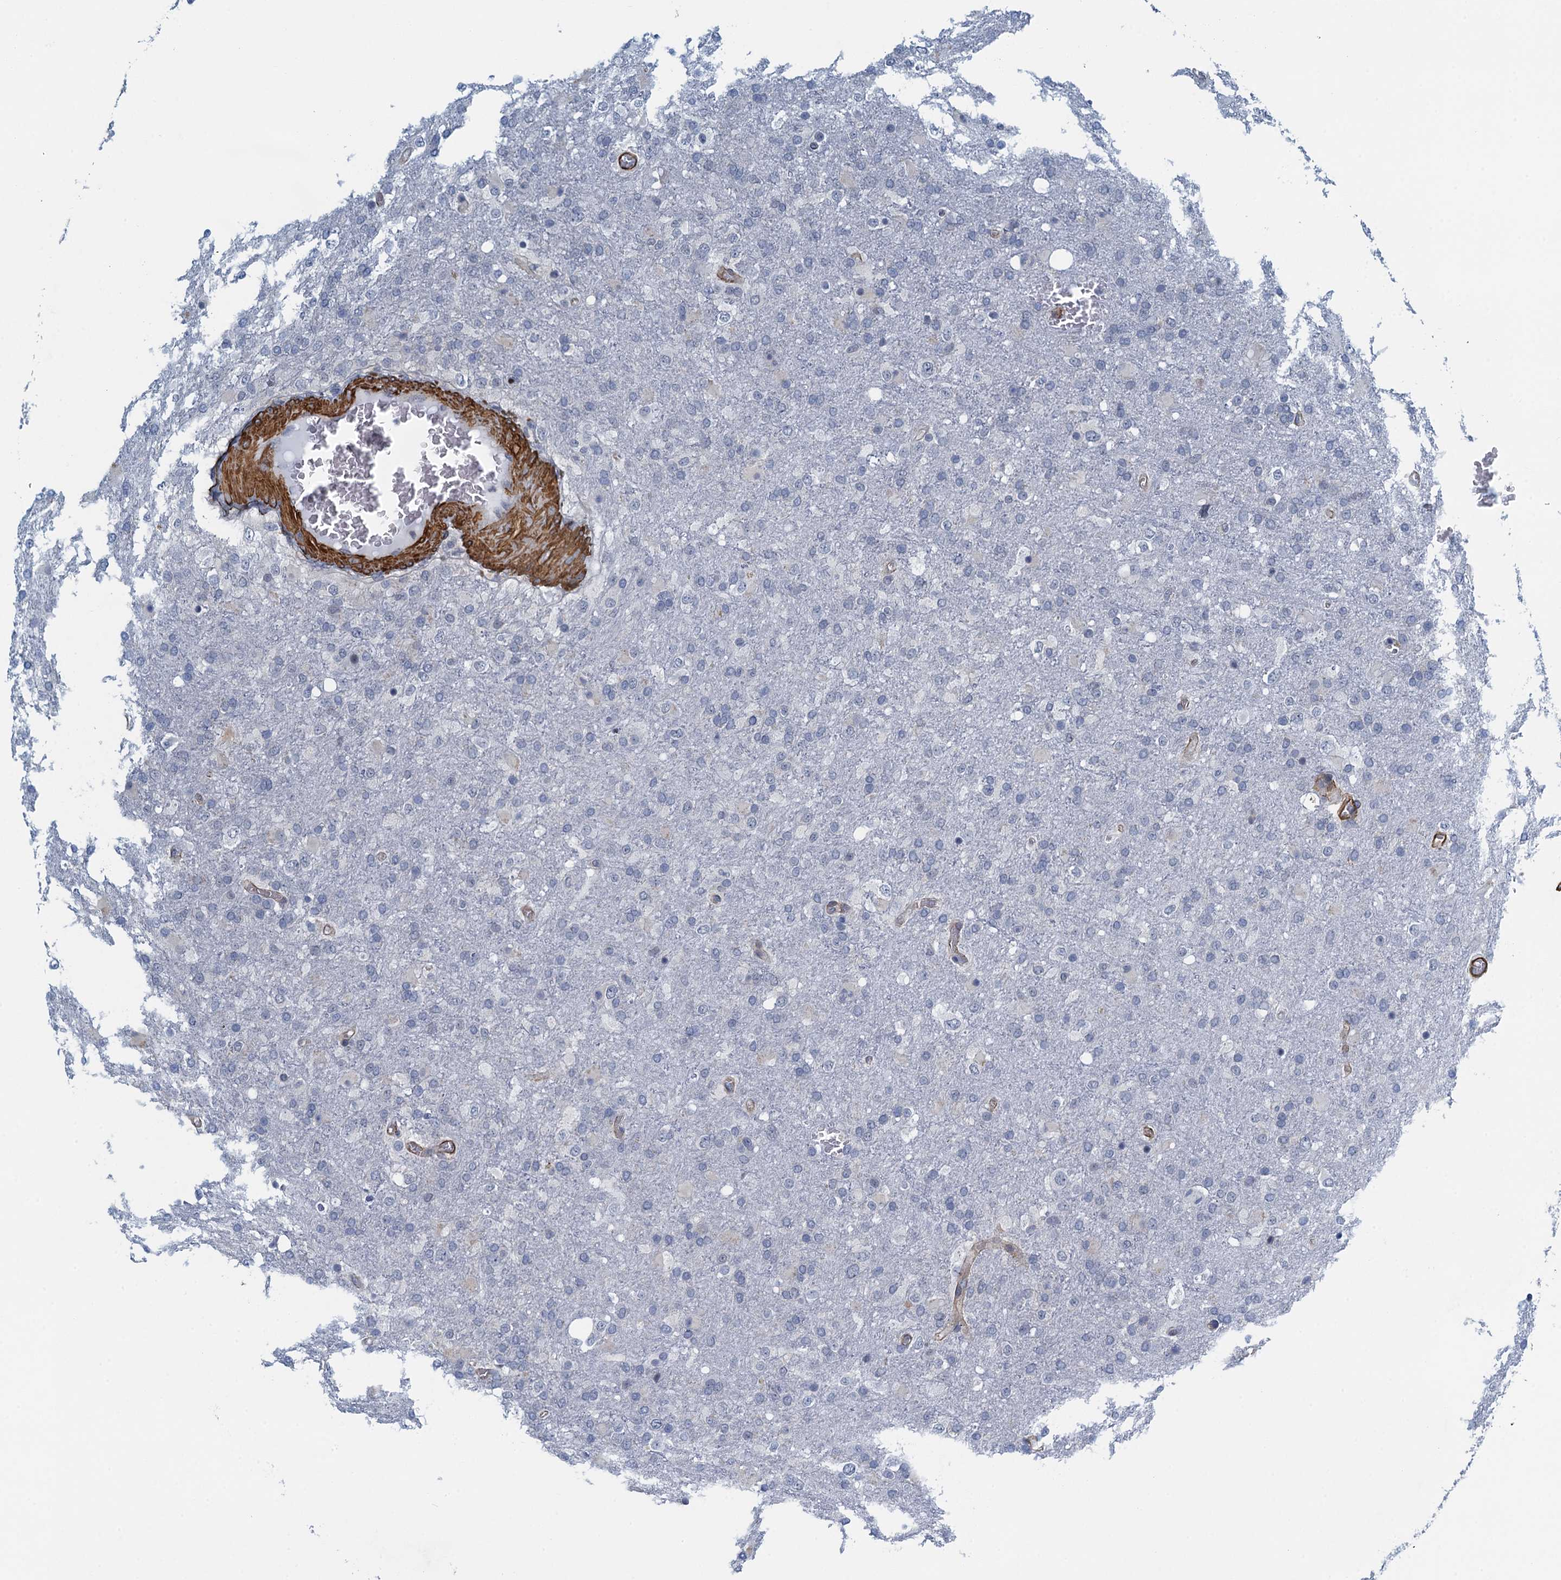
{"staining": {"intensity": "negative", "quantity": "none", "location": "none"}, "tissue": "glioma", "cell_type": "Tumor cells", "image_type": "cancer", "snomed": [{"axis": "morphology", "description": "Glioma, malignant, High grade"}, {"axis": "topography", "description": "Brain"}], "caption": "Tumor cells are negative for brown protein staining in glioma.", "gene": "ALG2", "patient": {"sex": "female", "age": 74}}